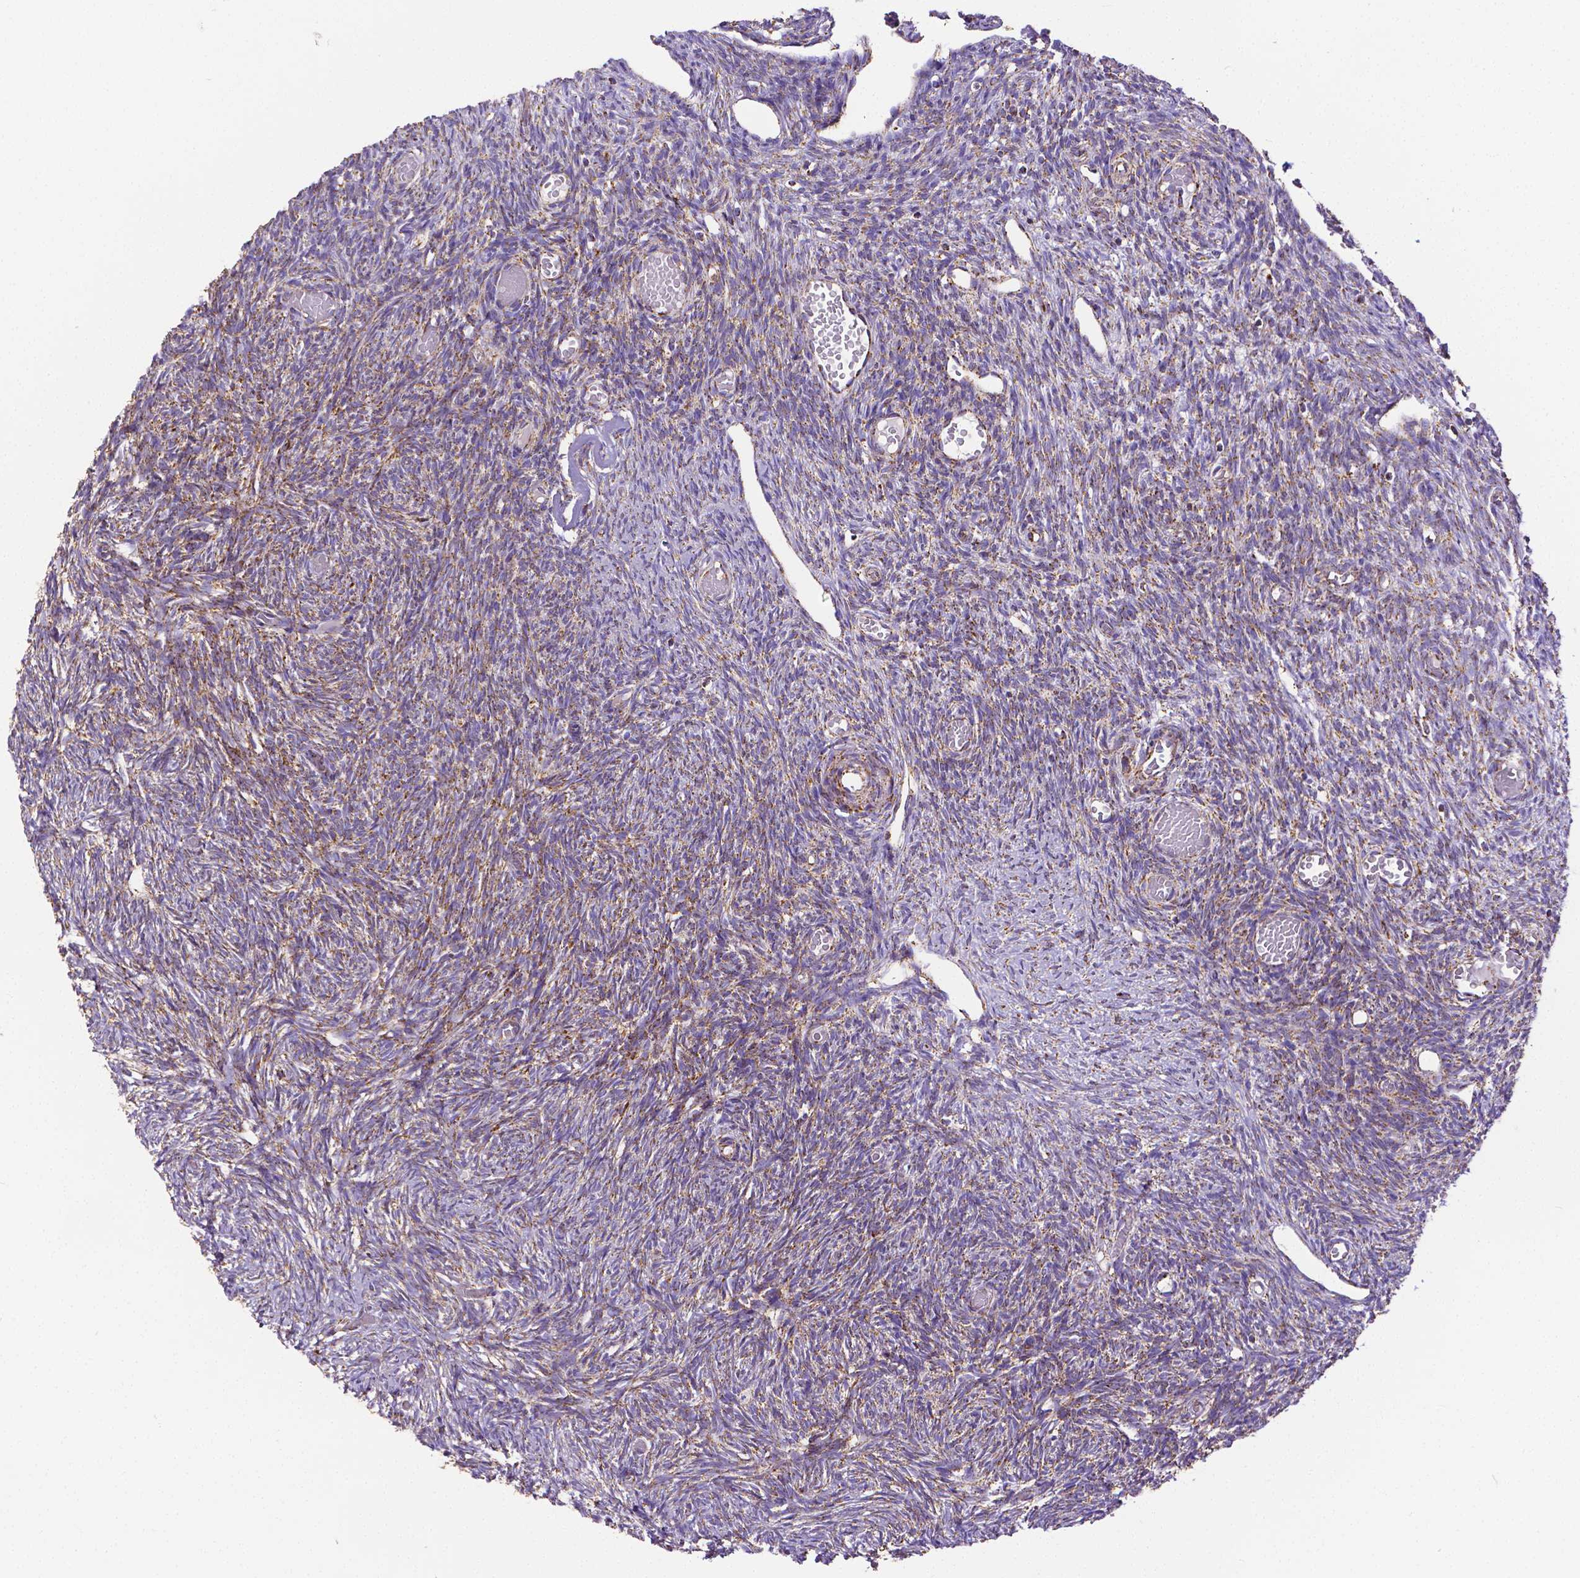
{"staining": {"intensity": "moderate", "quantity": ">75%", "location": "cytoplasmic/membranous"}, "tissue": "ovary", "cell_type": "Ovarian stroma cells", "image_type": "normal", "snomed": [{"axis": "morphology", "description": "Normal tissue, NOS"}, {"axis": "topography", "description": "Ovary"}], "caption": "Immunohistochemical staining of benign human ovary demonstrates moderate cytoplasmic/membranous protein staining in approximately >75% of ovarian stroma cells.", "gene": "MACC1", "patient": {"sex": "female", "age": 39}}